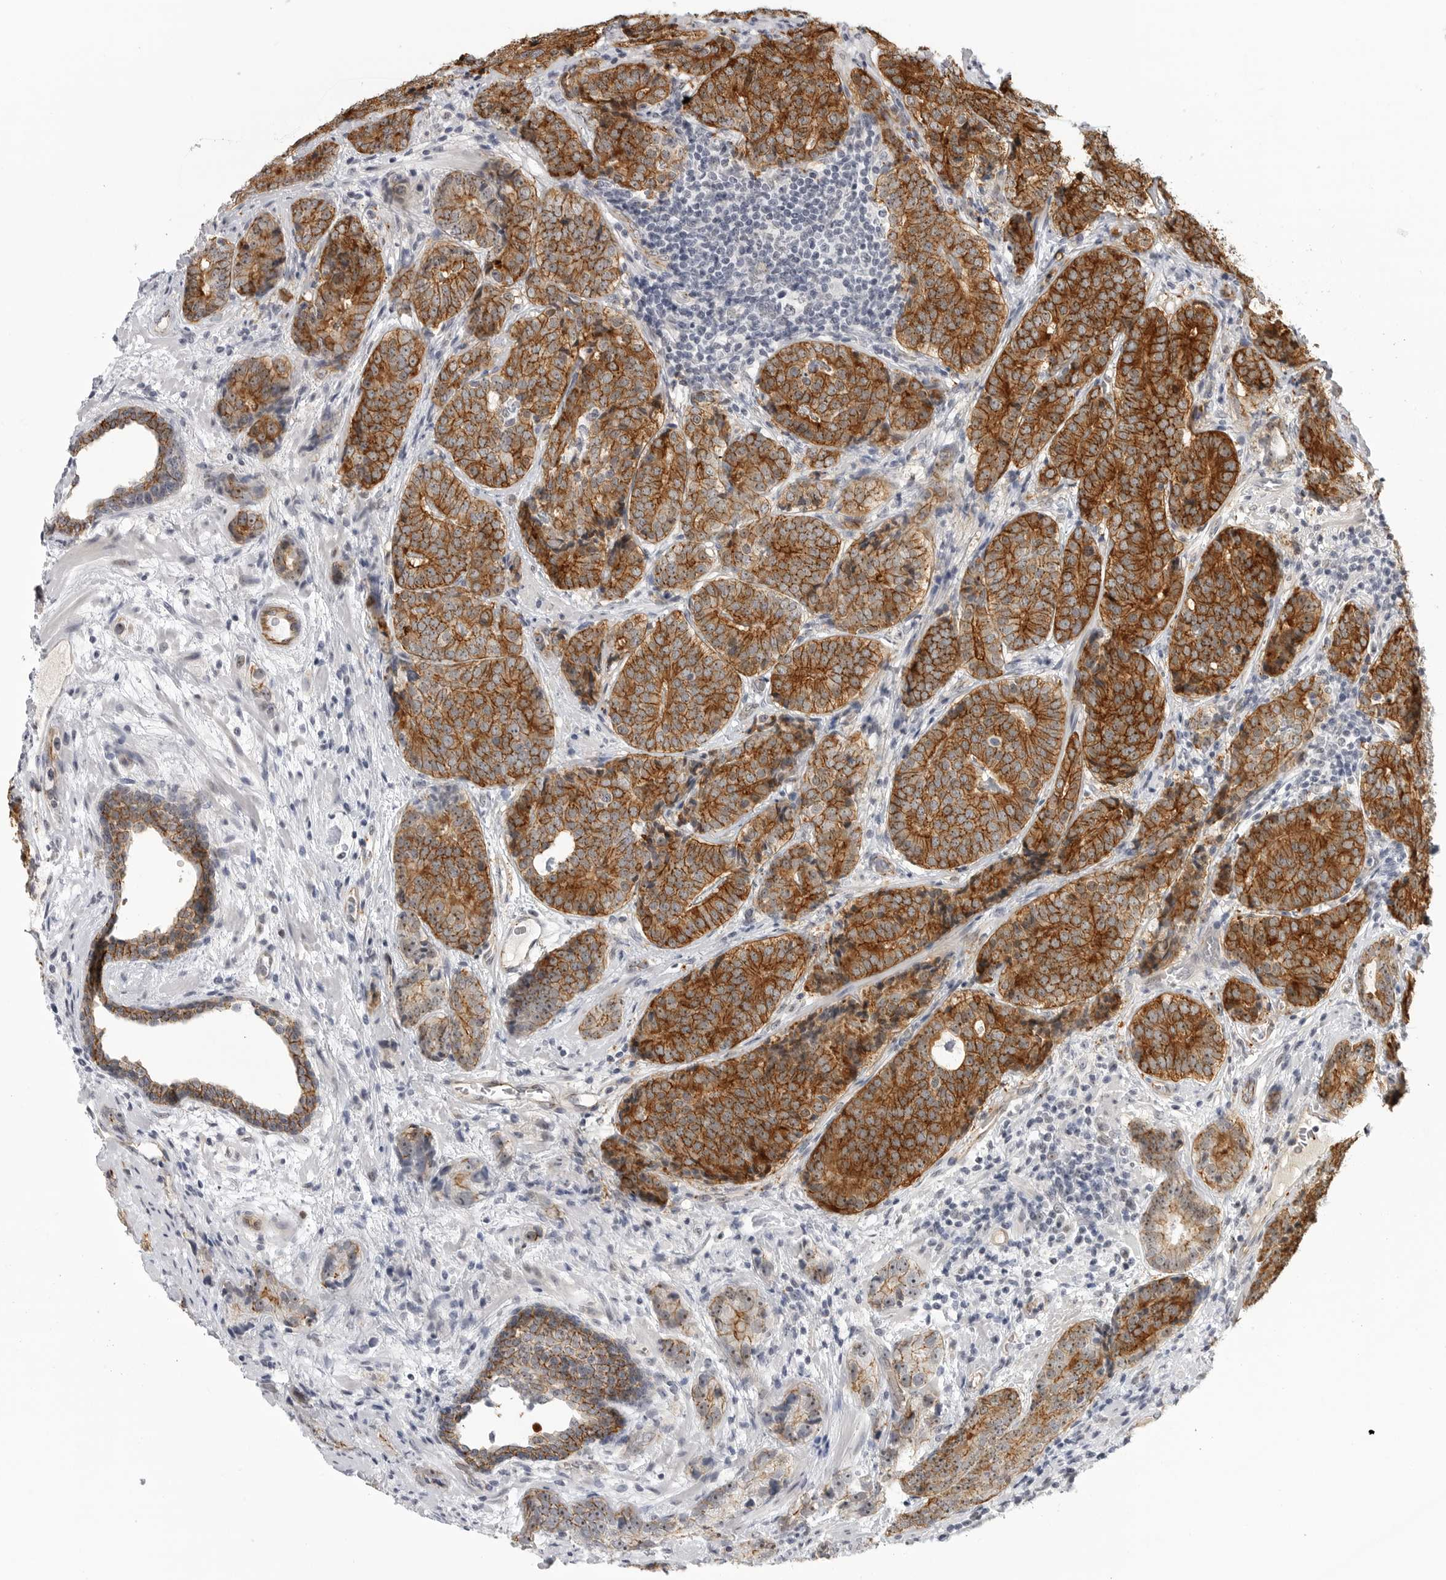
{"staining": {"intensity": "strong", "quantity": ">75%", "location": "cytoplasmic/membranous"}, "tissue": "prostate cancer", "cell_type": "Tumor cells", "image_type": "cancer", "snomed": [{"axis": "morphology", "description": "Adenocarcinoma, High grade"}, {"axis": "topography", "description": "Prostate"}], "caption": "A high-resolution histopathology image shows immunohistochemistry (IHC) staining of prostate adenocarcinoma (high-grade), which reveals strong cytoplasmic/membranous expression in about >75% of tumor cells.", "gene": "CEP295NL", "patient": {"sex": "male", "age": 56}}